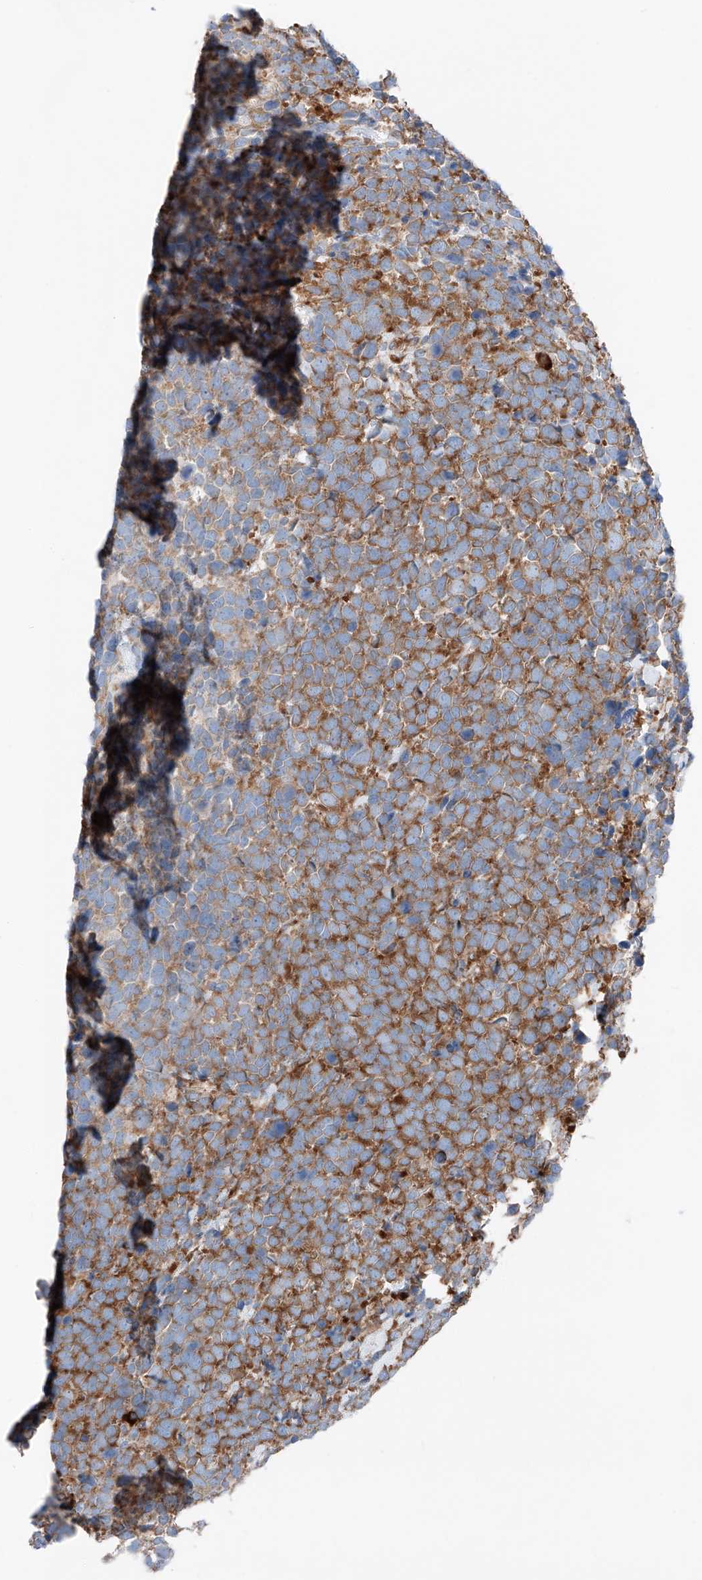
{"staining": {"intensity": "strong", "quantity": ">75%", "location": "cytoplasmic/membranous"}, "tissue": "urothelial cancer", "cell_type": "Tumor cells", "image_type": "cancer", "snomed": [{"axis": "morphology", "description": "Urothelial carcinoma, High grade"}, {"axis": "topography", "description": "Urinary bladder"}], "caption": "Approximately >75% of tumor cells in urothelial cancer display strong cytoplasmic/membranous protein staining as visualized by brown immunohistochemical staining.", "gene": "CRELD1", "patient": {"sex": "female", "age": 82}}